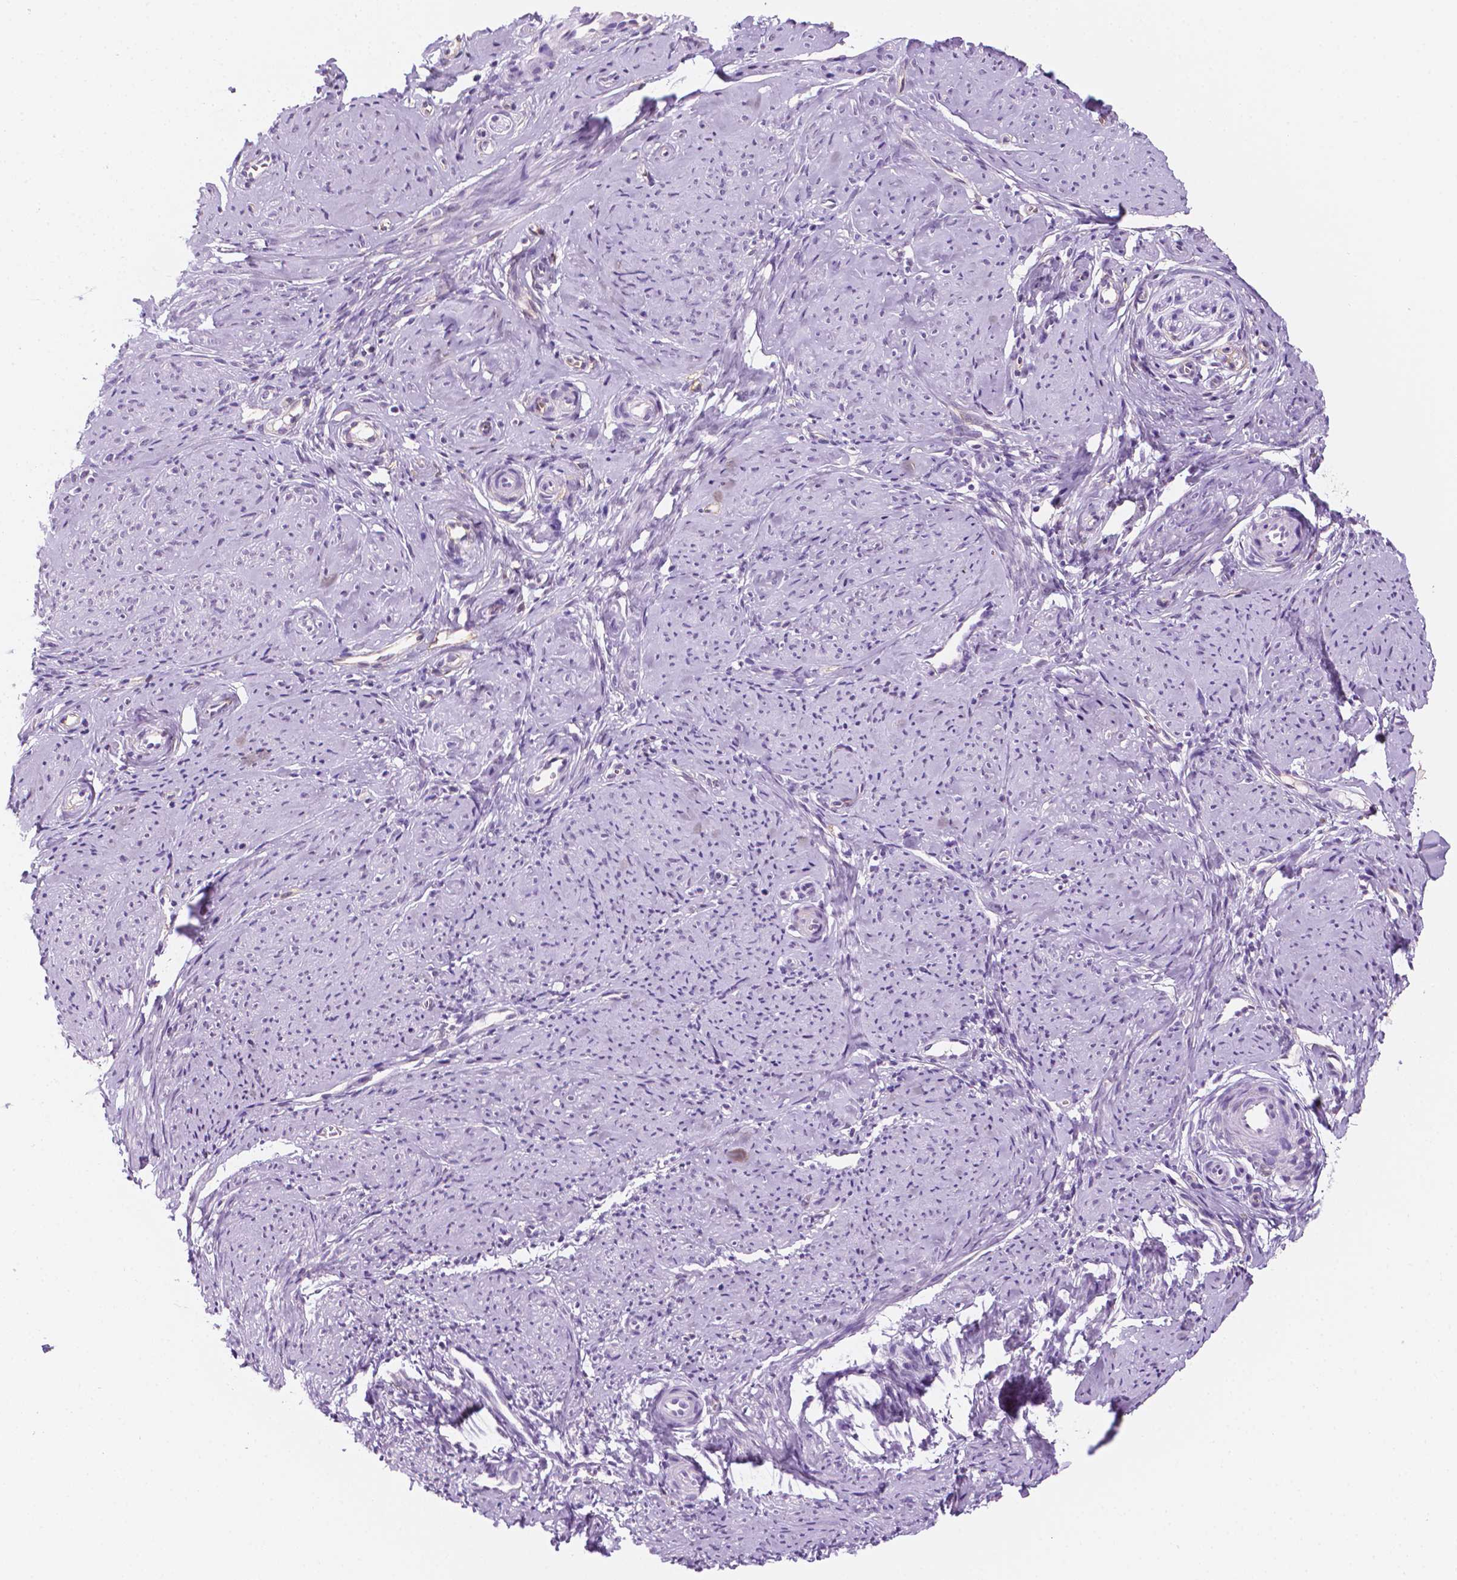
{"staining": {"intensity": "negative", "quantity": "none", "location": "none"}, "tissue": "smooth muscle", "cell_type": "Smooth muscle cells", "image_type": "normal", "snomed": [{"axis": "morphology", "description": "Normal tissue, NOS"}, {"axis": "topography", "description": "Smooth muscle"}], "caption": "Immunohistochemistry (IHC) micrograph of unremarkable human smooth muscle stained for a protein (brown), which exhibits no staining in smooth muscle cells. (IHC, brightfield microscopy, high magnification).", "gene": "PPL", "patient": {"sex": "female", "age": 48}}